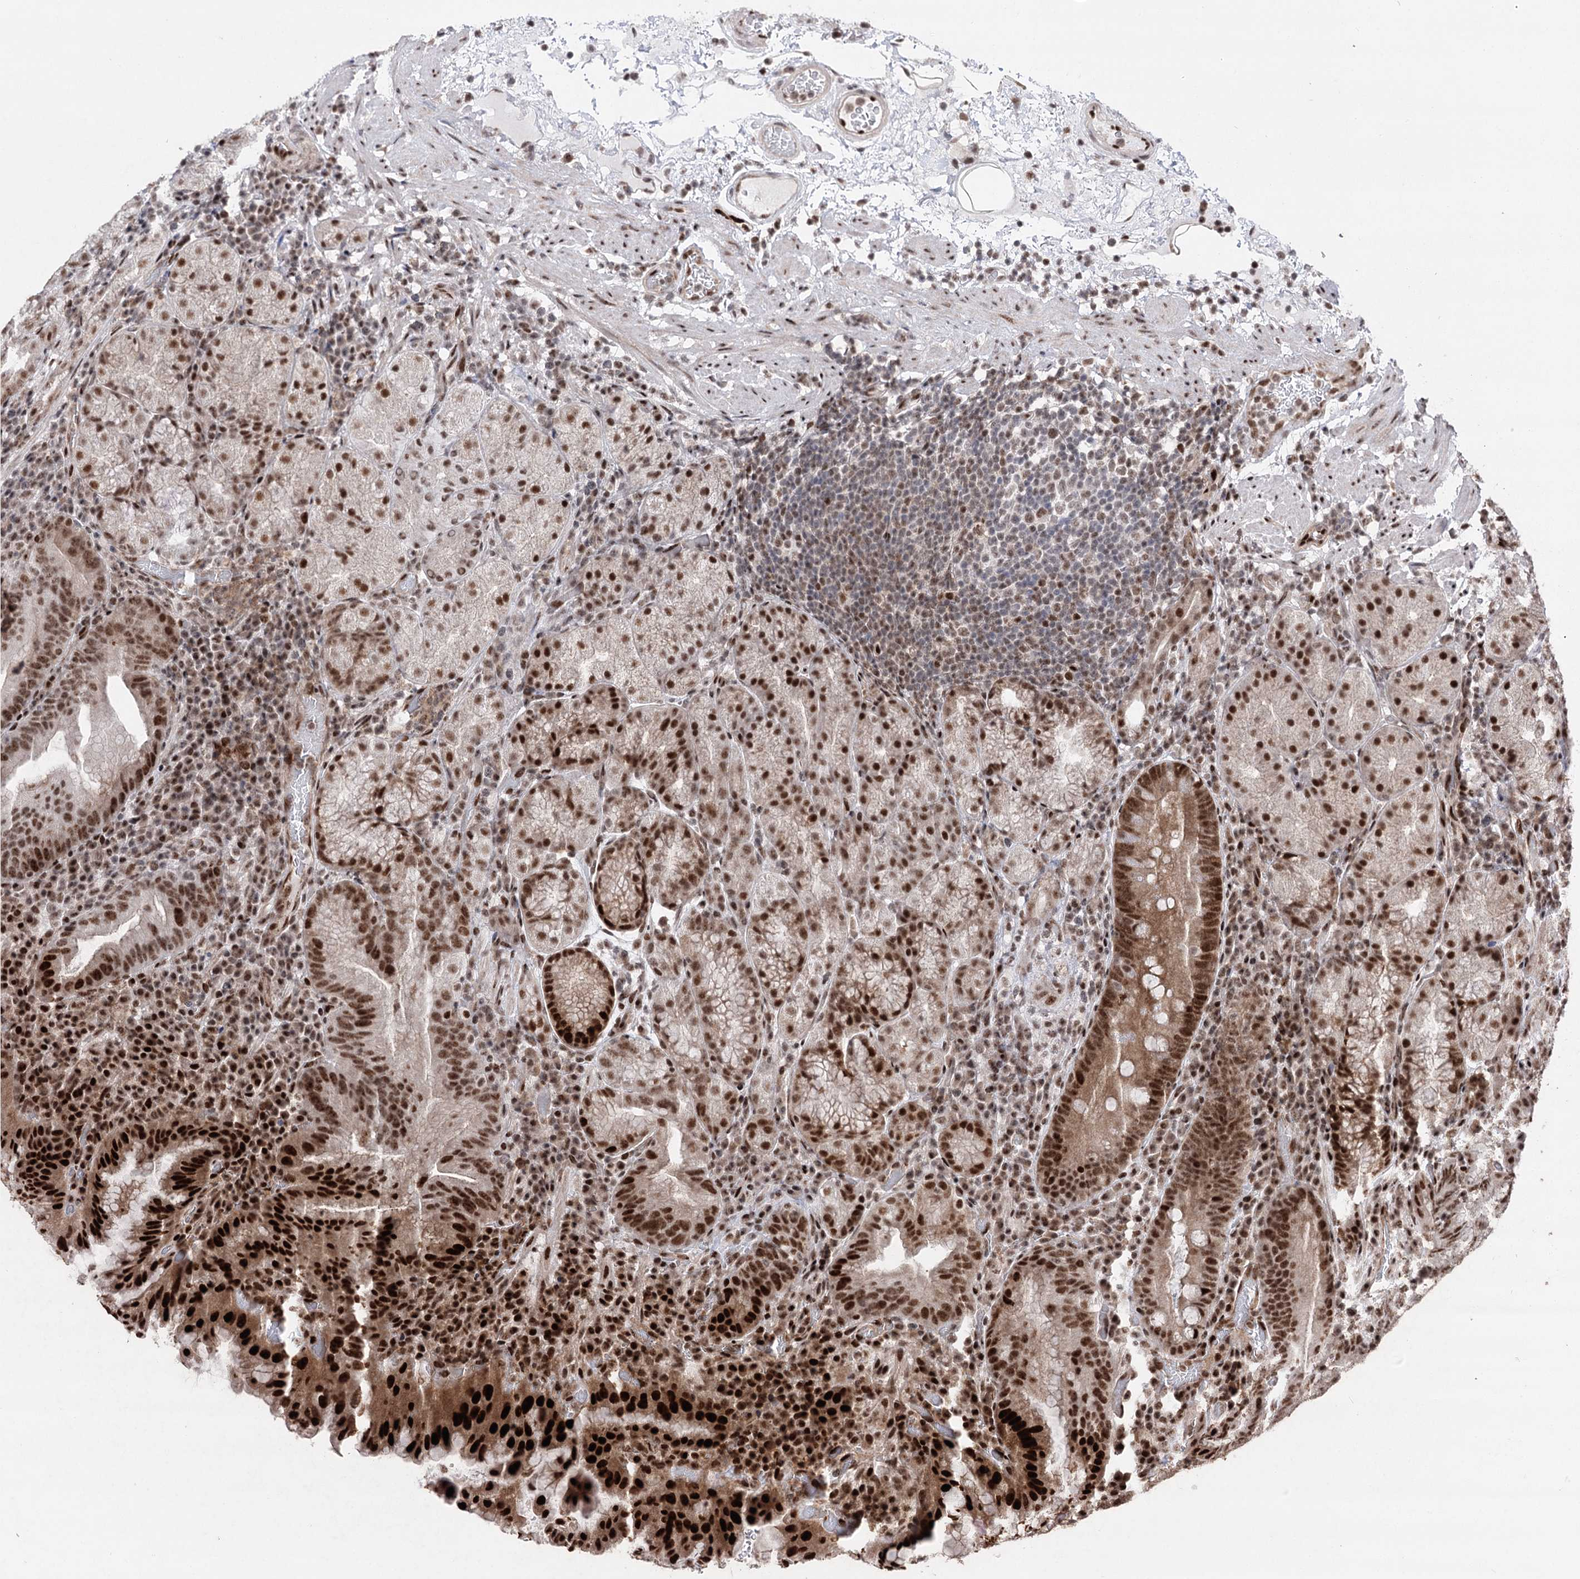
{"staining": {"intensity": "strong", "quantity": ">75%", "location": "nuclear"}, "tissue": "stomach", "cell_type": "Glandular cells", "image_type": "normal", "snomed": [{"axis": "morphology", "description": "Normal tissue, NOS"}, {"axis": "morphology", "description": "Inflammation, NOS"}, {"axis": "topography", "description": "Stomach"}], "caption": "Immunohistochemistry (IHC) image of unremarkable human stomach stained for a protein (brown), which exhibits high levels of strong nuclear staining in approximately >75% of glandular cells.", "gene": "PDCD4", "patient": {"sex": "male", "age": 79}}